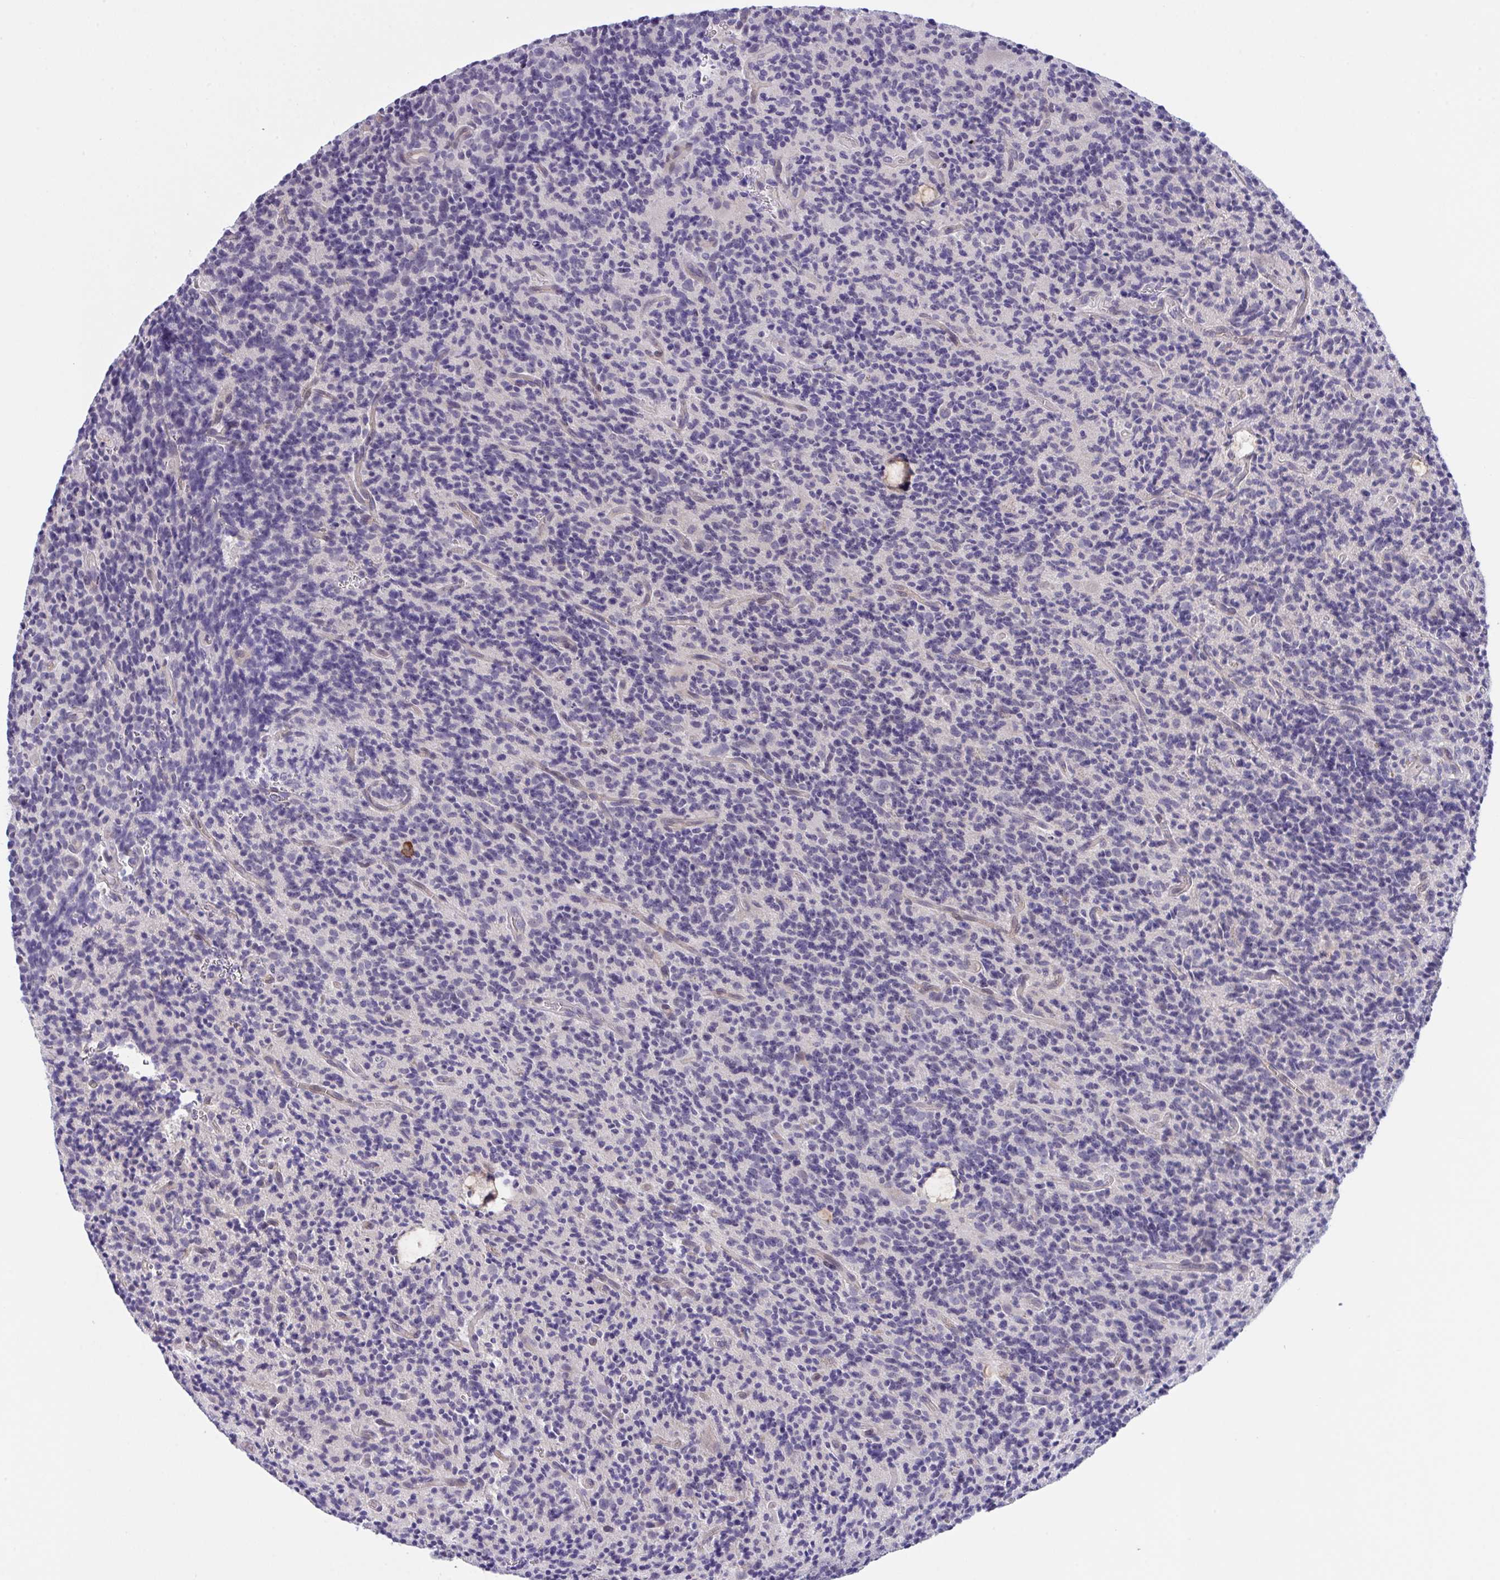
{"staining": {"intensity": "negative", "quantity": "none", "location": "none"}, "tissue": "glioma", "cell_type": "Tumor cells", "image_type": "cancer", "snomed": [{"axis": "morphology", "description": "Glioma, malignant, High grade"}, {"axis": "topography", "description": "Brain"}], "caption": "This is a image of immunohistochemistry staining of high-grade glioma (malignant), which shows no positivity in tumor cells.", "gene": "RHOXF1", "patient": {"sex": "male", "age": 76}}